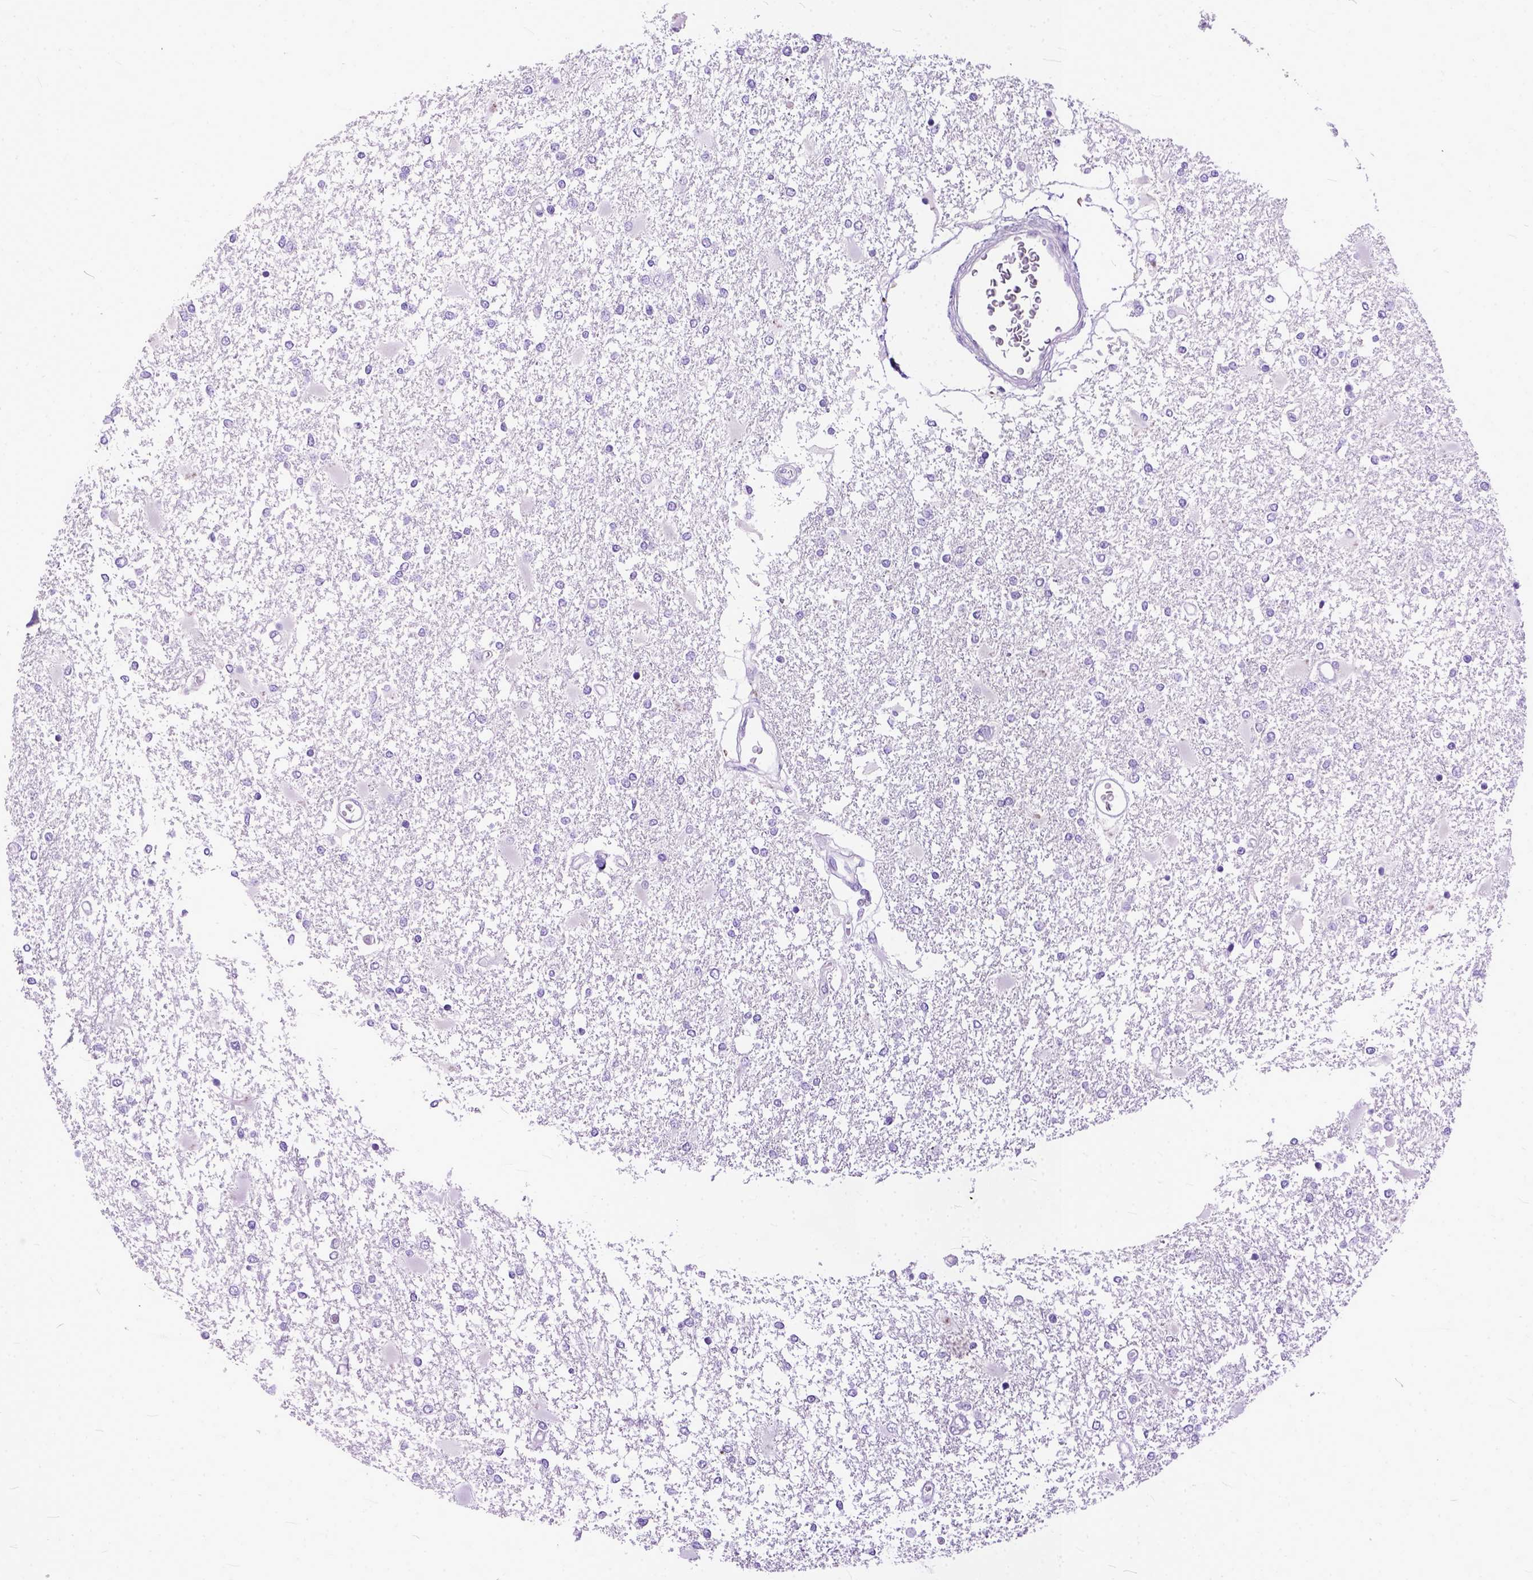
{"staining": {"intensity": "negative", "quantity": "none", "location": "none"}, "tissue": "glioma", "cell_type": "Tumor cells", "image_type": "cancer", "snomed": [{"axis": "morphology", "description": "Glioma, malignant, High grade"}, {"axis": "topography", "description": "Cerebral cortex"}], "caption": "There is no significant positivity in tumor cells of malignant glioma (high-grade).", "gene": "PPL", "patient": {"sex": "male", "age": 79}}